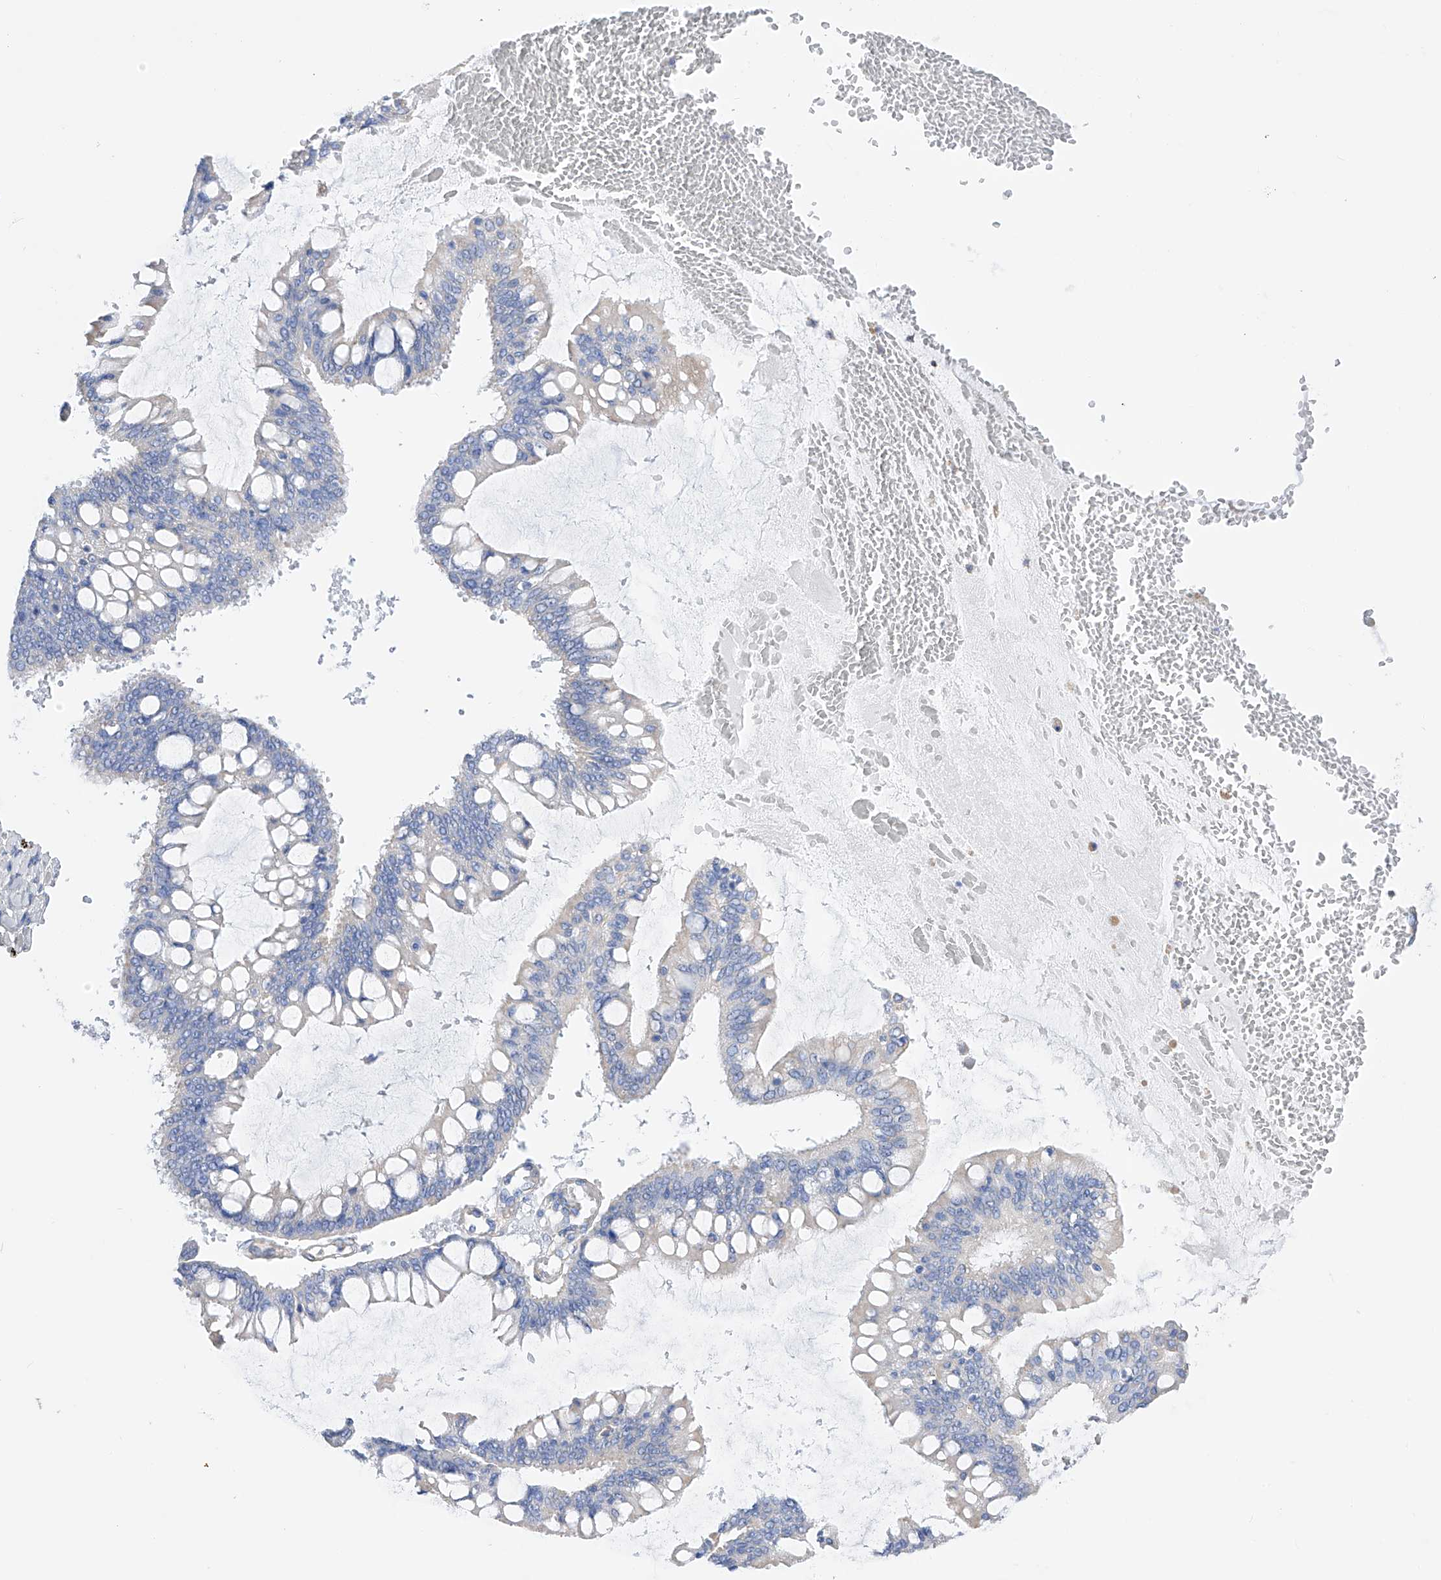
{"staining": {"intensity": "negative", "quantity": "none", "location": "none"}, "tissue": "ovarian cancer", "cell_type": "Tumor cells", "image_type": "cancer", "snomed": [{"axis": "morphology", "description": "Cystadenocarcinoma, mucinous, NOS"}, {"axis": "topography", "description": "Ovary"}], "caption": "An image of ovarian cancer stained for a protein displays no brown staining in tumor cells.", "gene": "FLG", "patient": {"sex": "female", "age": 73}}